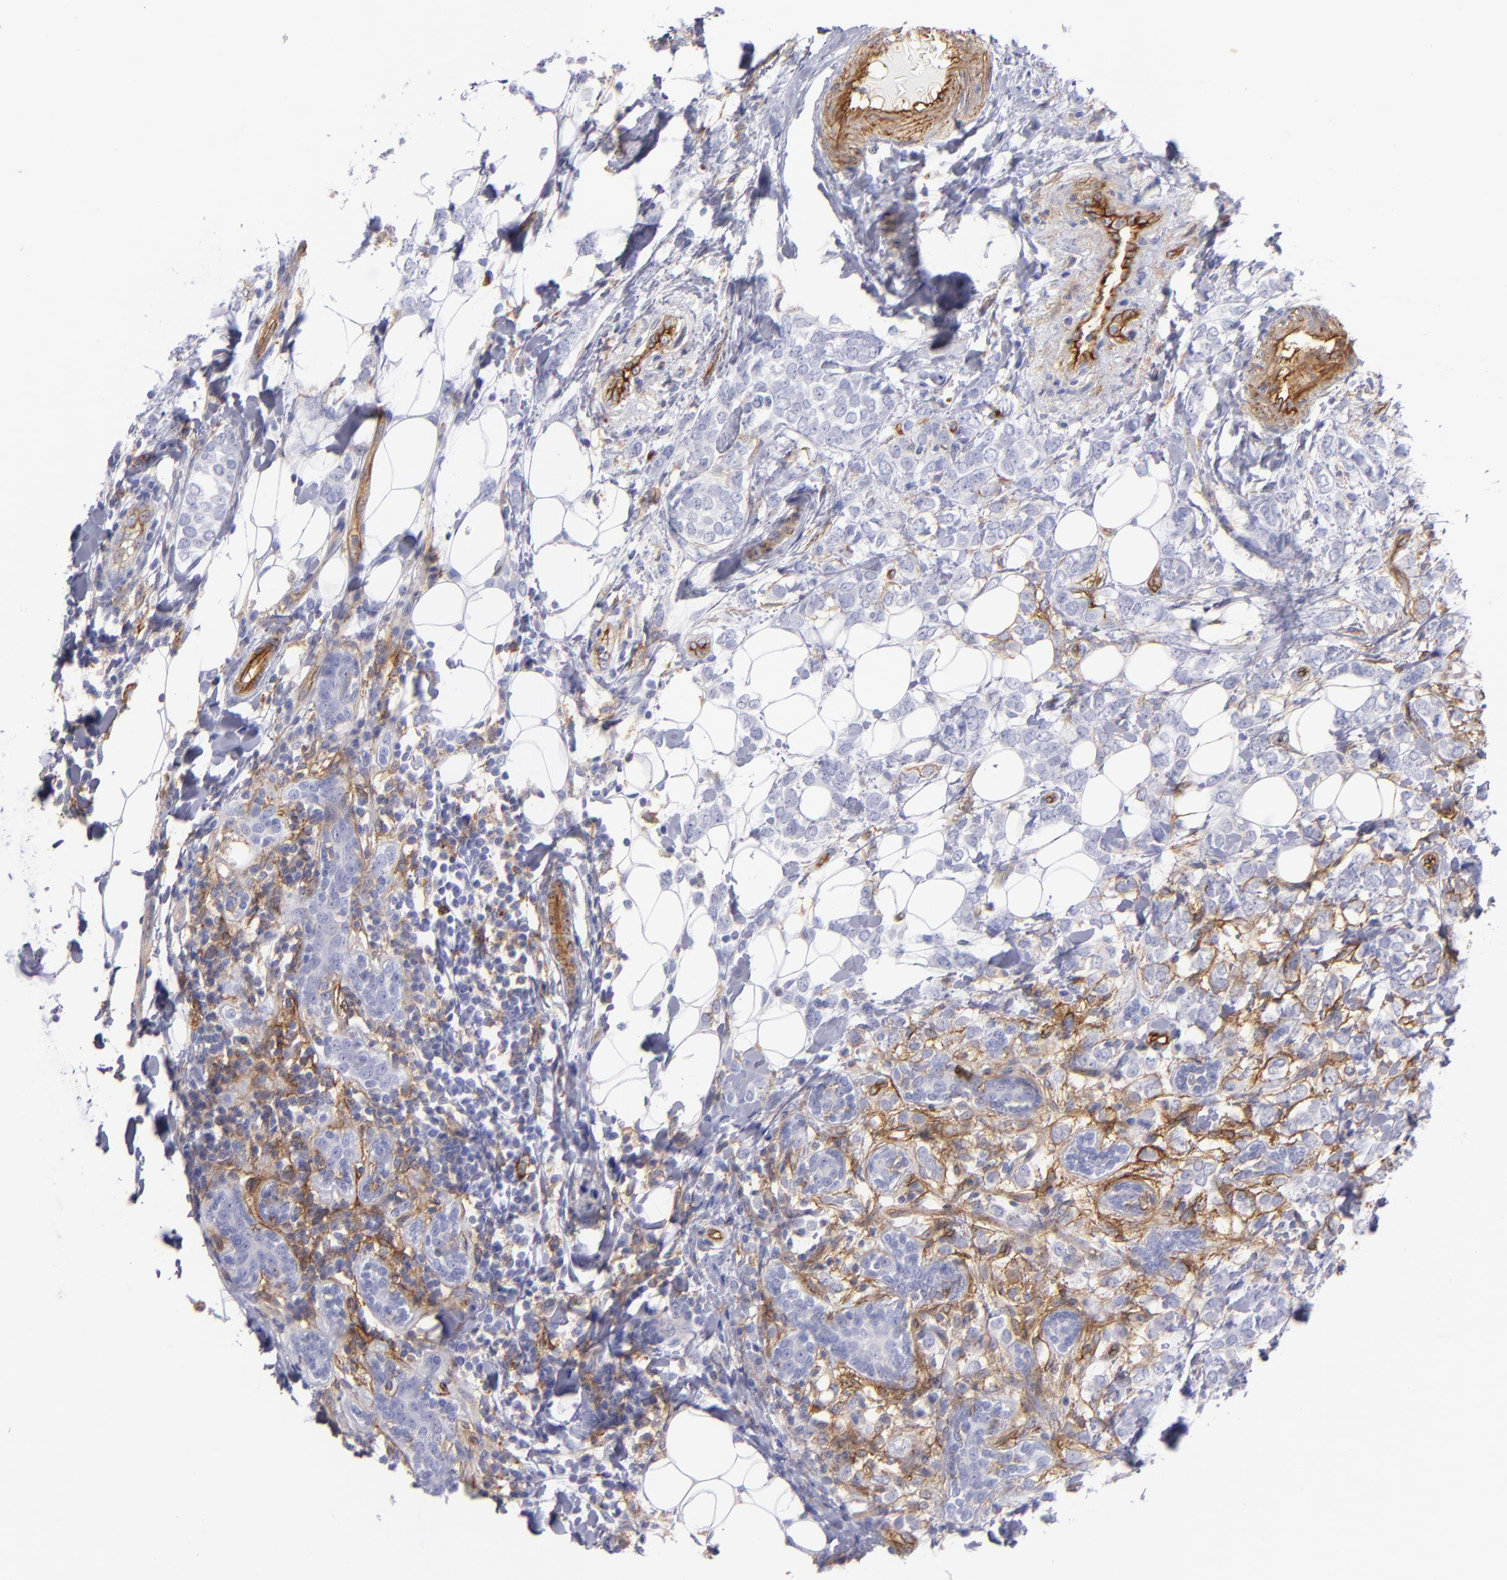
{"staining": {"intensity": "negative", "quantity": "none", "location": "none"}, "tissue": "breast cancer", "cell_type": "Tumor cells", "image_type": "cancer", "snomed": [{"axis": "morphology", "description": "Normal tissue, NOS"}, {"axis": "morphology", "description": "Lobular carcinoma"}, {"axis": "topography", "description": "Breast"}], "caption": "Breast cancer (lobular carcinoma) stained for a protein using immunohistochemistry (IHC) displays no staining tumor cells.", "gene": "ENTPD1", "patient": {"sex": "female", "age": 47}}